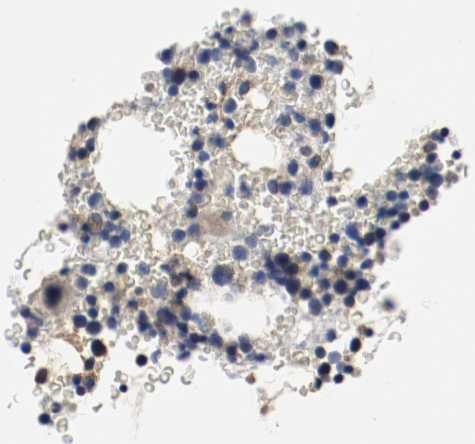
{"staining": {"intensity": "negative", "quantity": "none", "location": "none"}, "tissue": "bone marrow", "cell_type": "Hematopoietic cells", "image_type": "normal", "snomed": [{"axis": "morphology", "description": "Normal tissue, NOS"}, {"axis": "morphology", "description": "Inflammation, NOS"}, {"axis": "topography", "description": "Bone marrow"}], "caption": "Immunohistochemical staining of unremarkable bone marrow shows no significant expression in hematopoietic cells.", "gene": "TUBD1", "patient": {"sex": "male", "age": 22}}